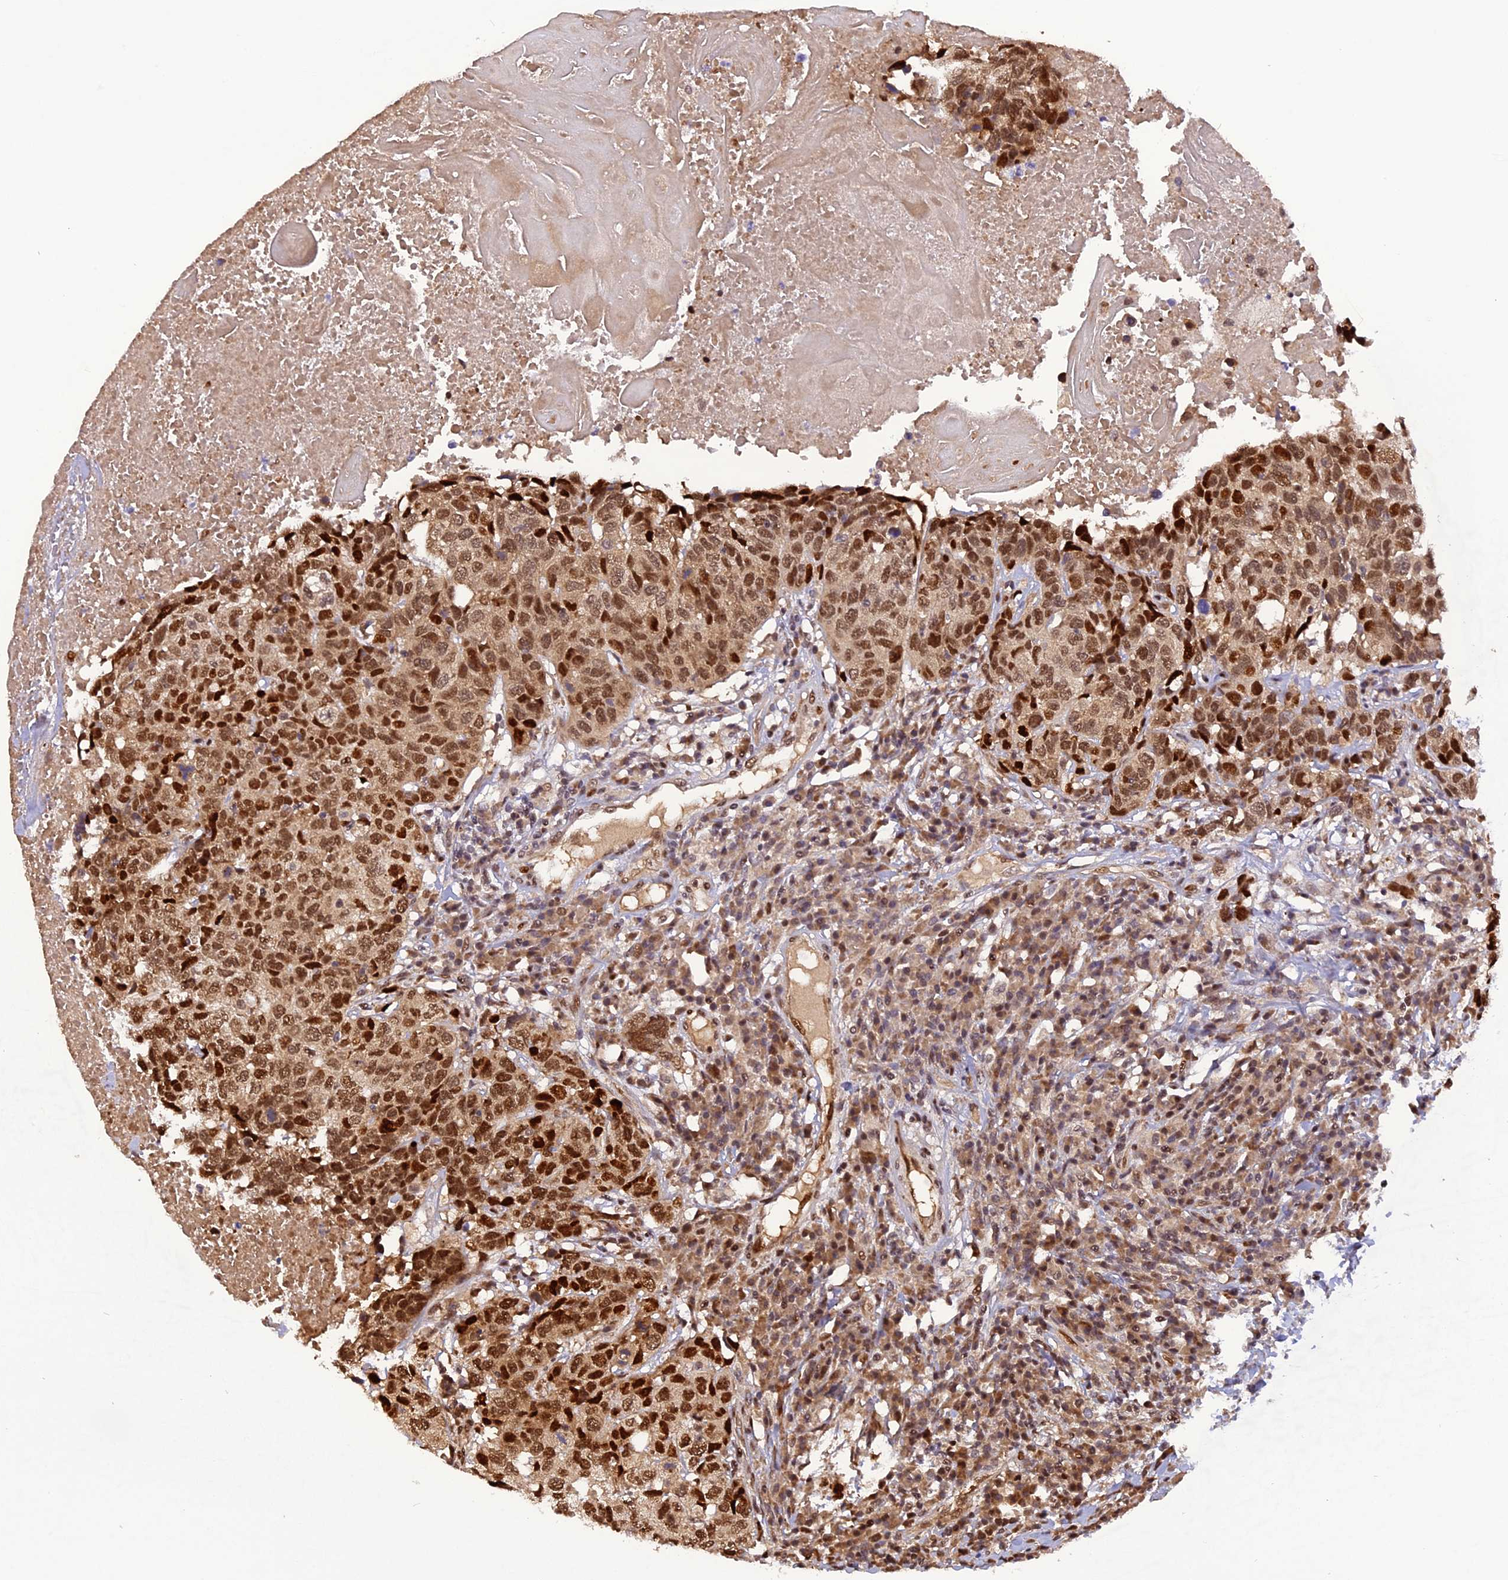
{"staining": {"intensity": "moderate", "quantity": ">75%", "location": "nuclear"}, "tissue": "head and neck cancer", "cell_type": "Tumor cells", "image_type": "cancer", "snomed": [{"axis": "morphology", "description": "Squamous cell carcinoma, NOS"}, {"axis": "topography", "description": "Head-Neck"}], "caption": "Immunohistochemistry (IHC) histopathology image of neoplastic tissue: squamous cell carcinoma (head and neck) stained using immunohistochemistry shows medium levels of moderate protein expression localized specifically in the nuclear of tumor cells, appearing as a nuclear brown color.", "gene": "MICALL1", "patient": {"sex": "male", "age": 66}}